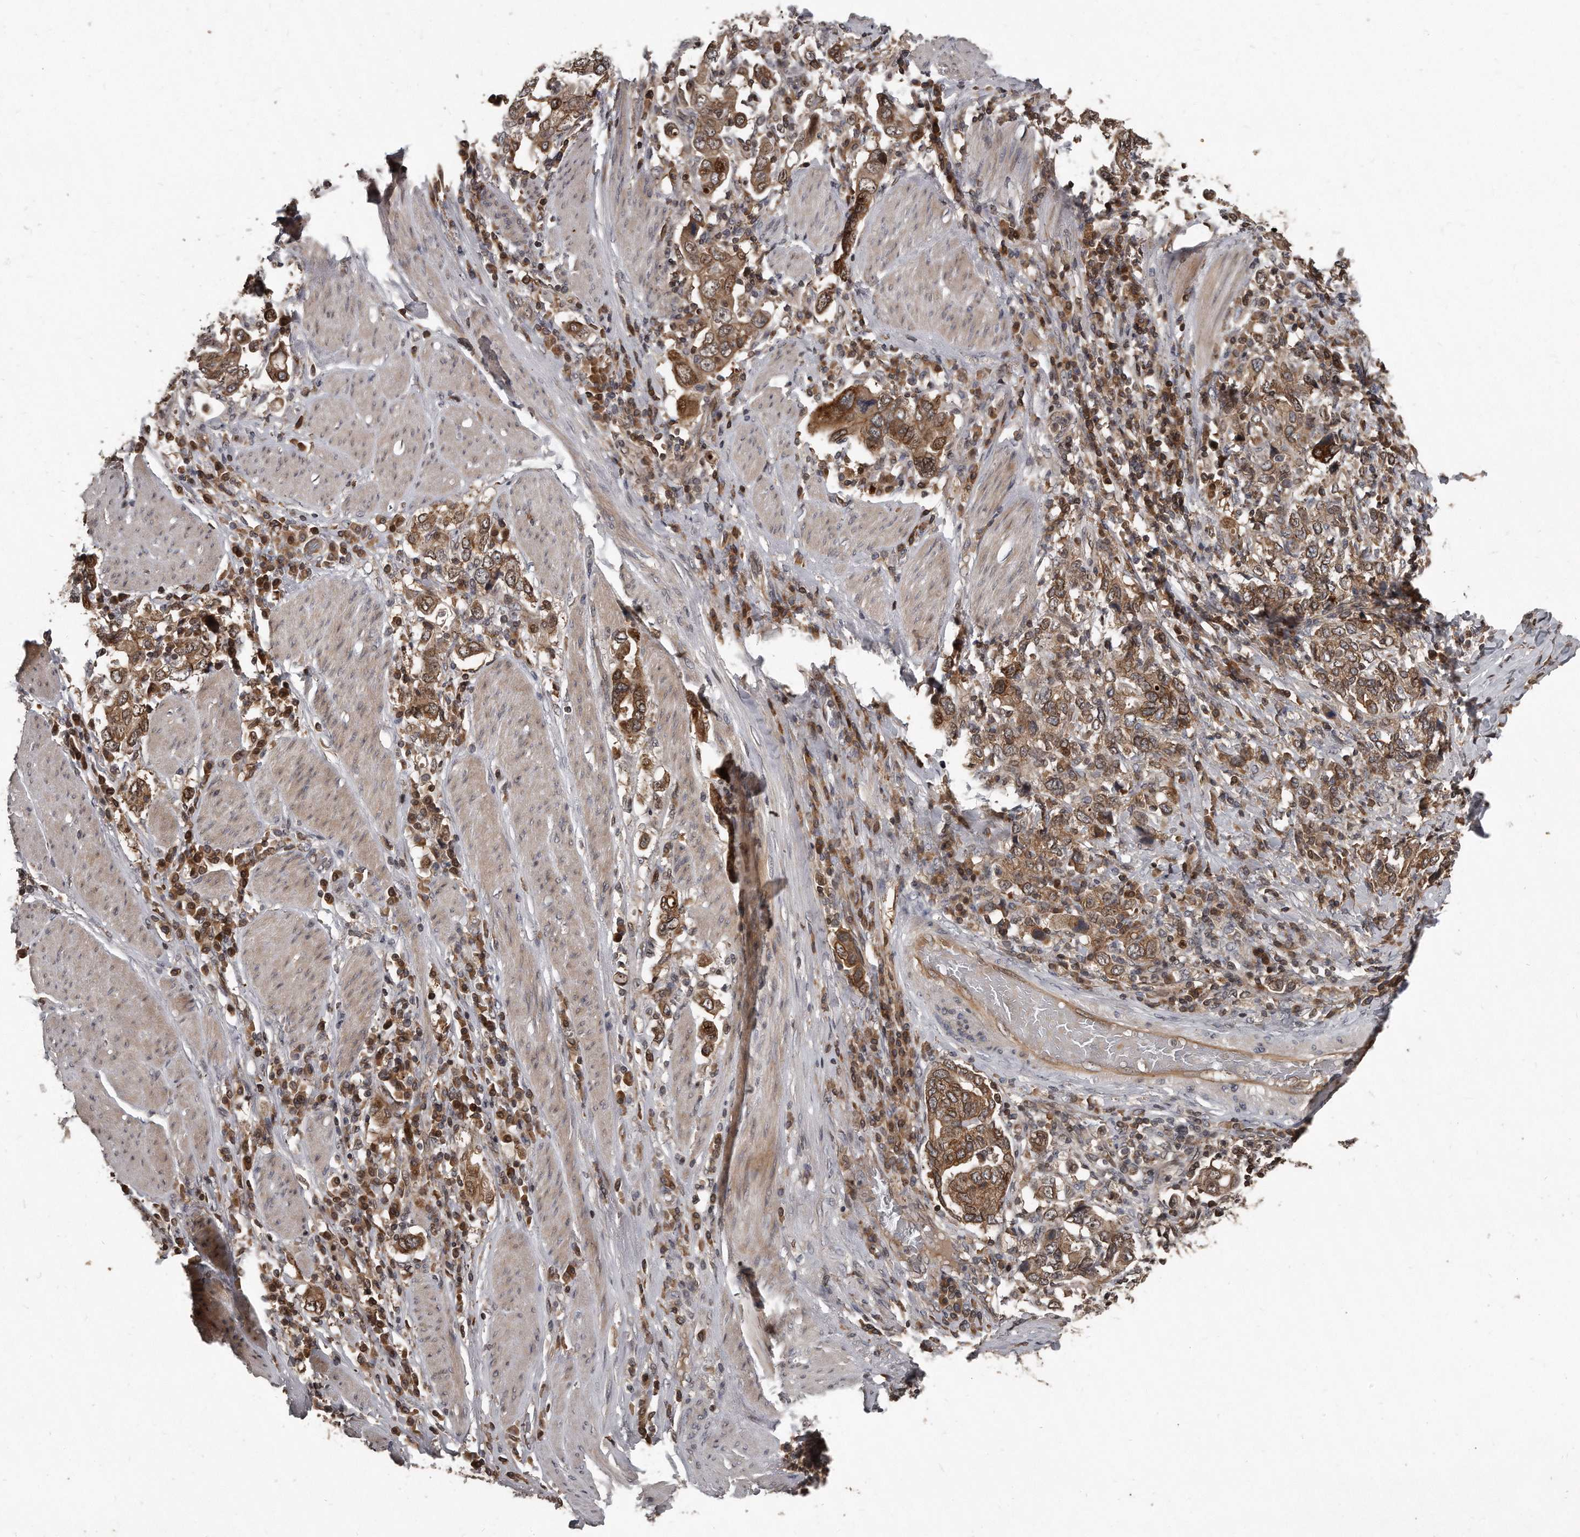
{"staining": {"intensity": "moderate", "quantity": "25%-75%", "location": "cytoplasmic/membranous,nuclear"}, "tissue": "stomach cancer", "cell_type": "Tumor cells", "image_type": "cancer", "snomed": [{"axis": "morphology", "description": "Adenocarcinoma, NOS"}, {"axis": "topography", "description": "Stomach, upper"}], "caption": "A brown stain highlights moderate cytoplasmic/membranous and nuclear staining of a protein in stomach adenocarcinoma tumor cells. The staining was performed using DAB to visualize the protein expression in brown, while the nuclei were stained in blue with hematoxylin (Magnification: 20x).", "gene": "GCH1", "patient": {"sex": "male", "age": 62}}